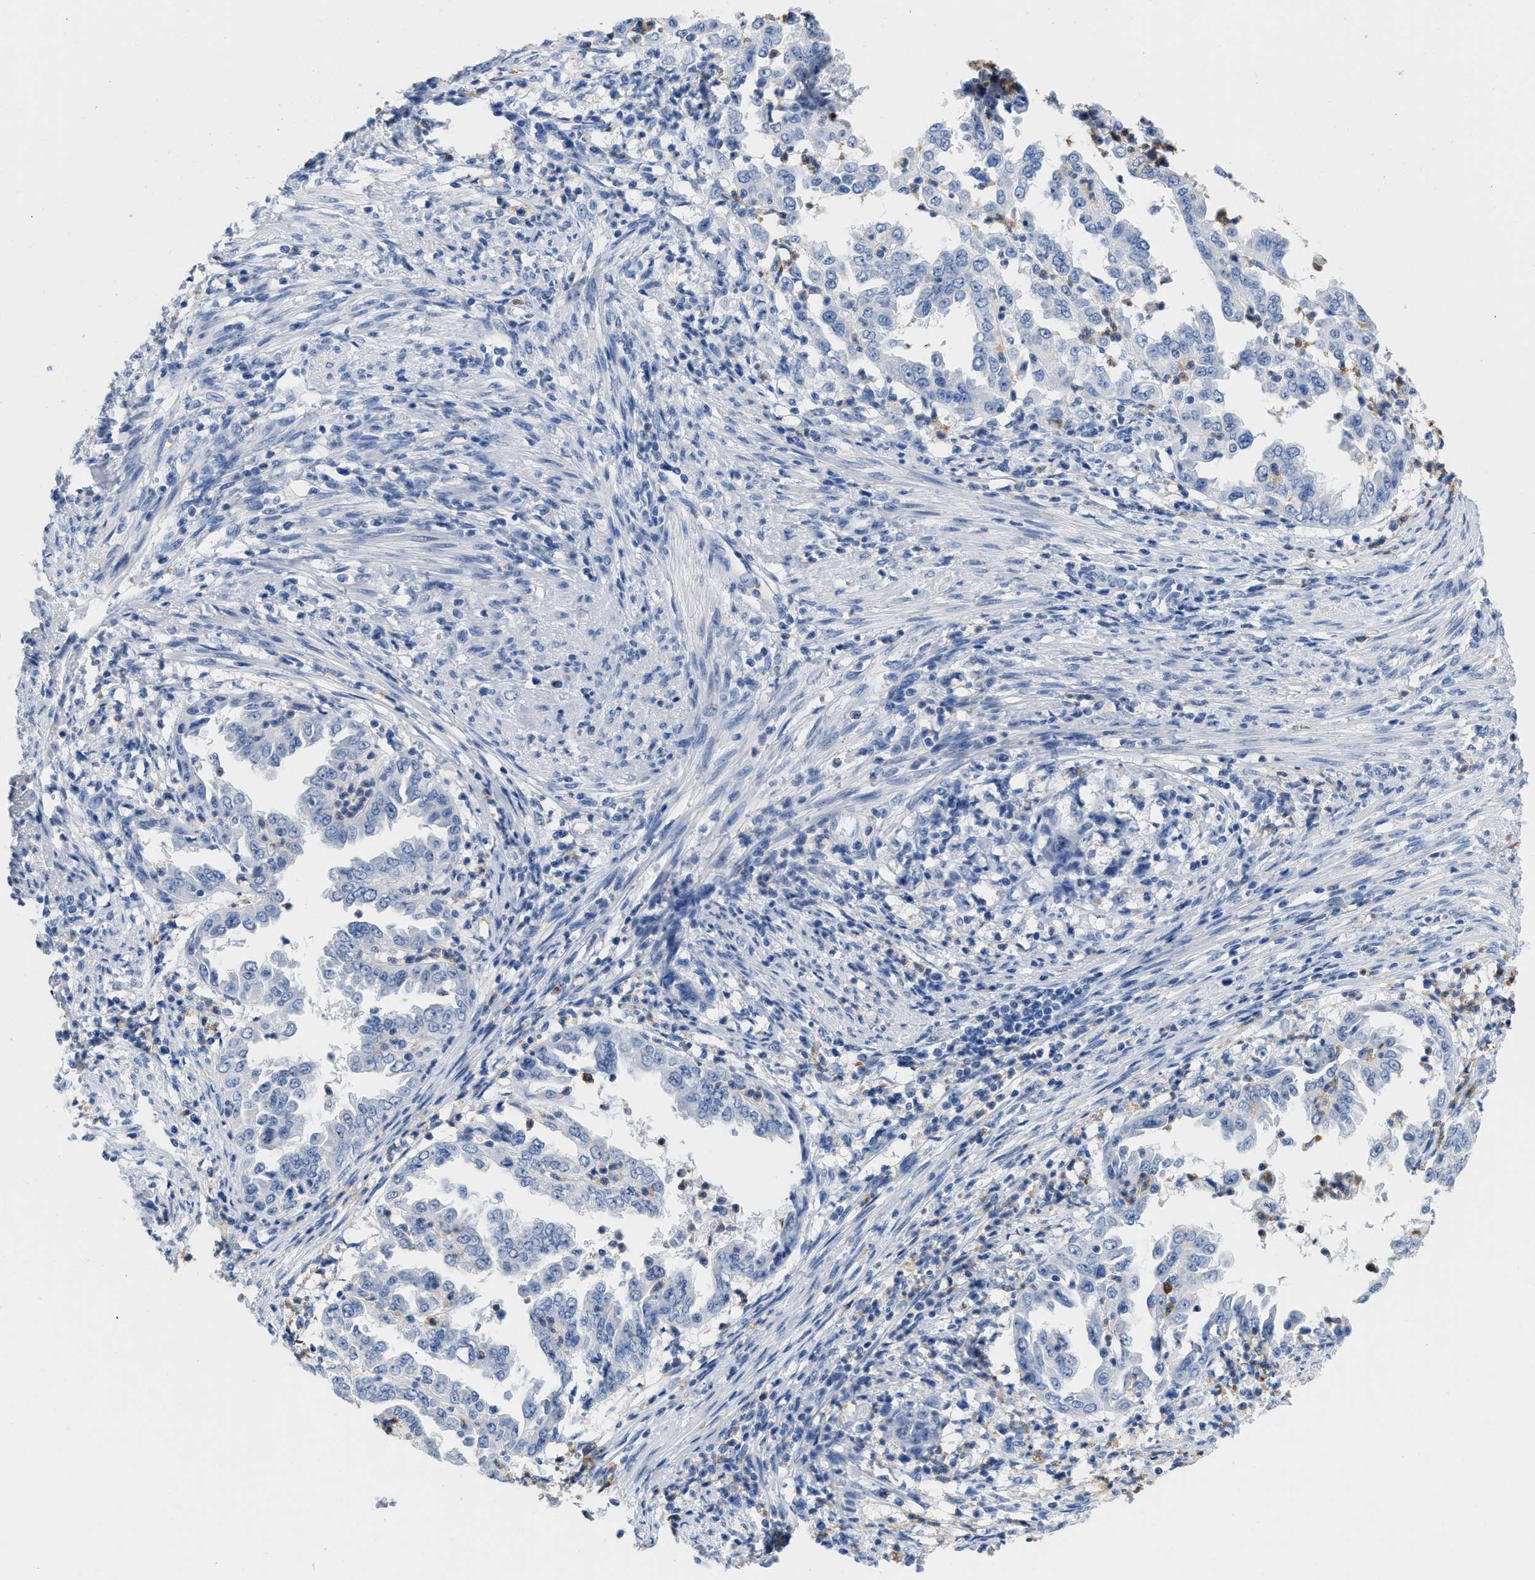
{"staining": {"intensity": "negative", "quantity": "none", "location": "none"}, "tissue": "endometrial cancer", "cell_type": "Tumor cells", "image_type": "cancer", "snomed": [{"axis": "morphology", "description": "Adenocarcinoma, NOS"}, {"axis": "topography", "description": "Endometrium"}], "caption": "Immunohistochemical staining of adenocarcinoma (endometrial) exhibits no significant positivity in tumor cells. (DAB (3,3'-diaminobenzidine) immunohistochemistry (IHC), high magnification).", "gene": "CR1", "patient": {"sex": "female", "age": 85}}